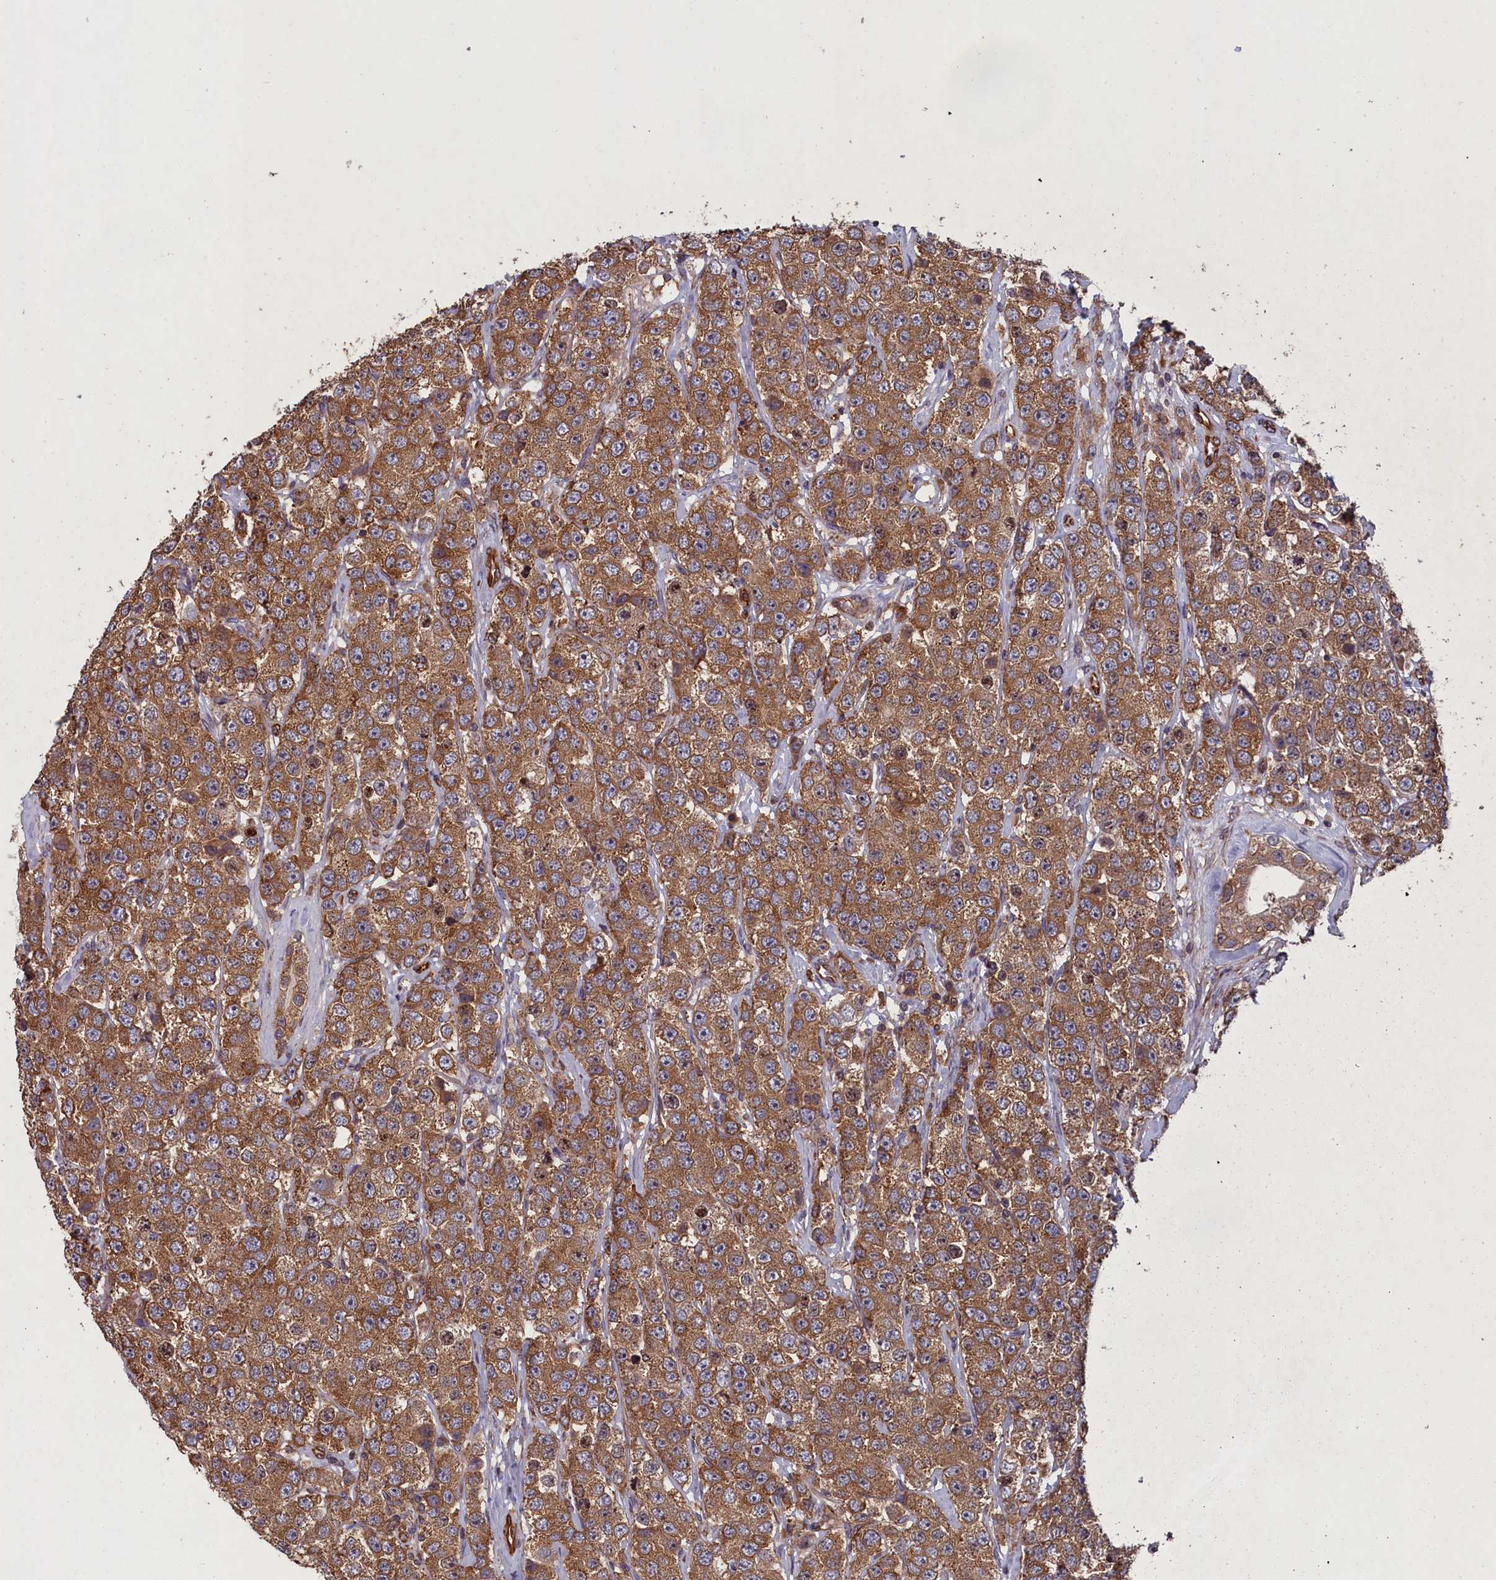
{"staining": {"intensity": "moderate", "quantity": ">75%", "location": "cytoplasmic/membranous"}, "tissue": "testis cancer", "cell_type": "Tumor cells", "image_type": "cancer", "snomed": [{"axis": "morphology", "description": "Seminoma, NOS"}, {"axis": "topography", "description": "Testis"}], "caption": "A photomicrograph of human seminoma (testis) stained for a protein shows moderate cytoplasmic/membranous brown staining in tumor cells. (Stains: DAB (3,3'-diaminobenzidine) in brown, nuclei in blue, Microscopy: brightfield microscopy at high magnification).", "gene": "CCDC124", "patient": {"sex": "male", "age": 28}}